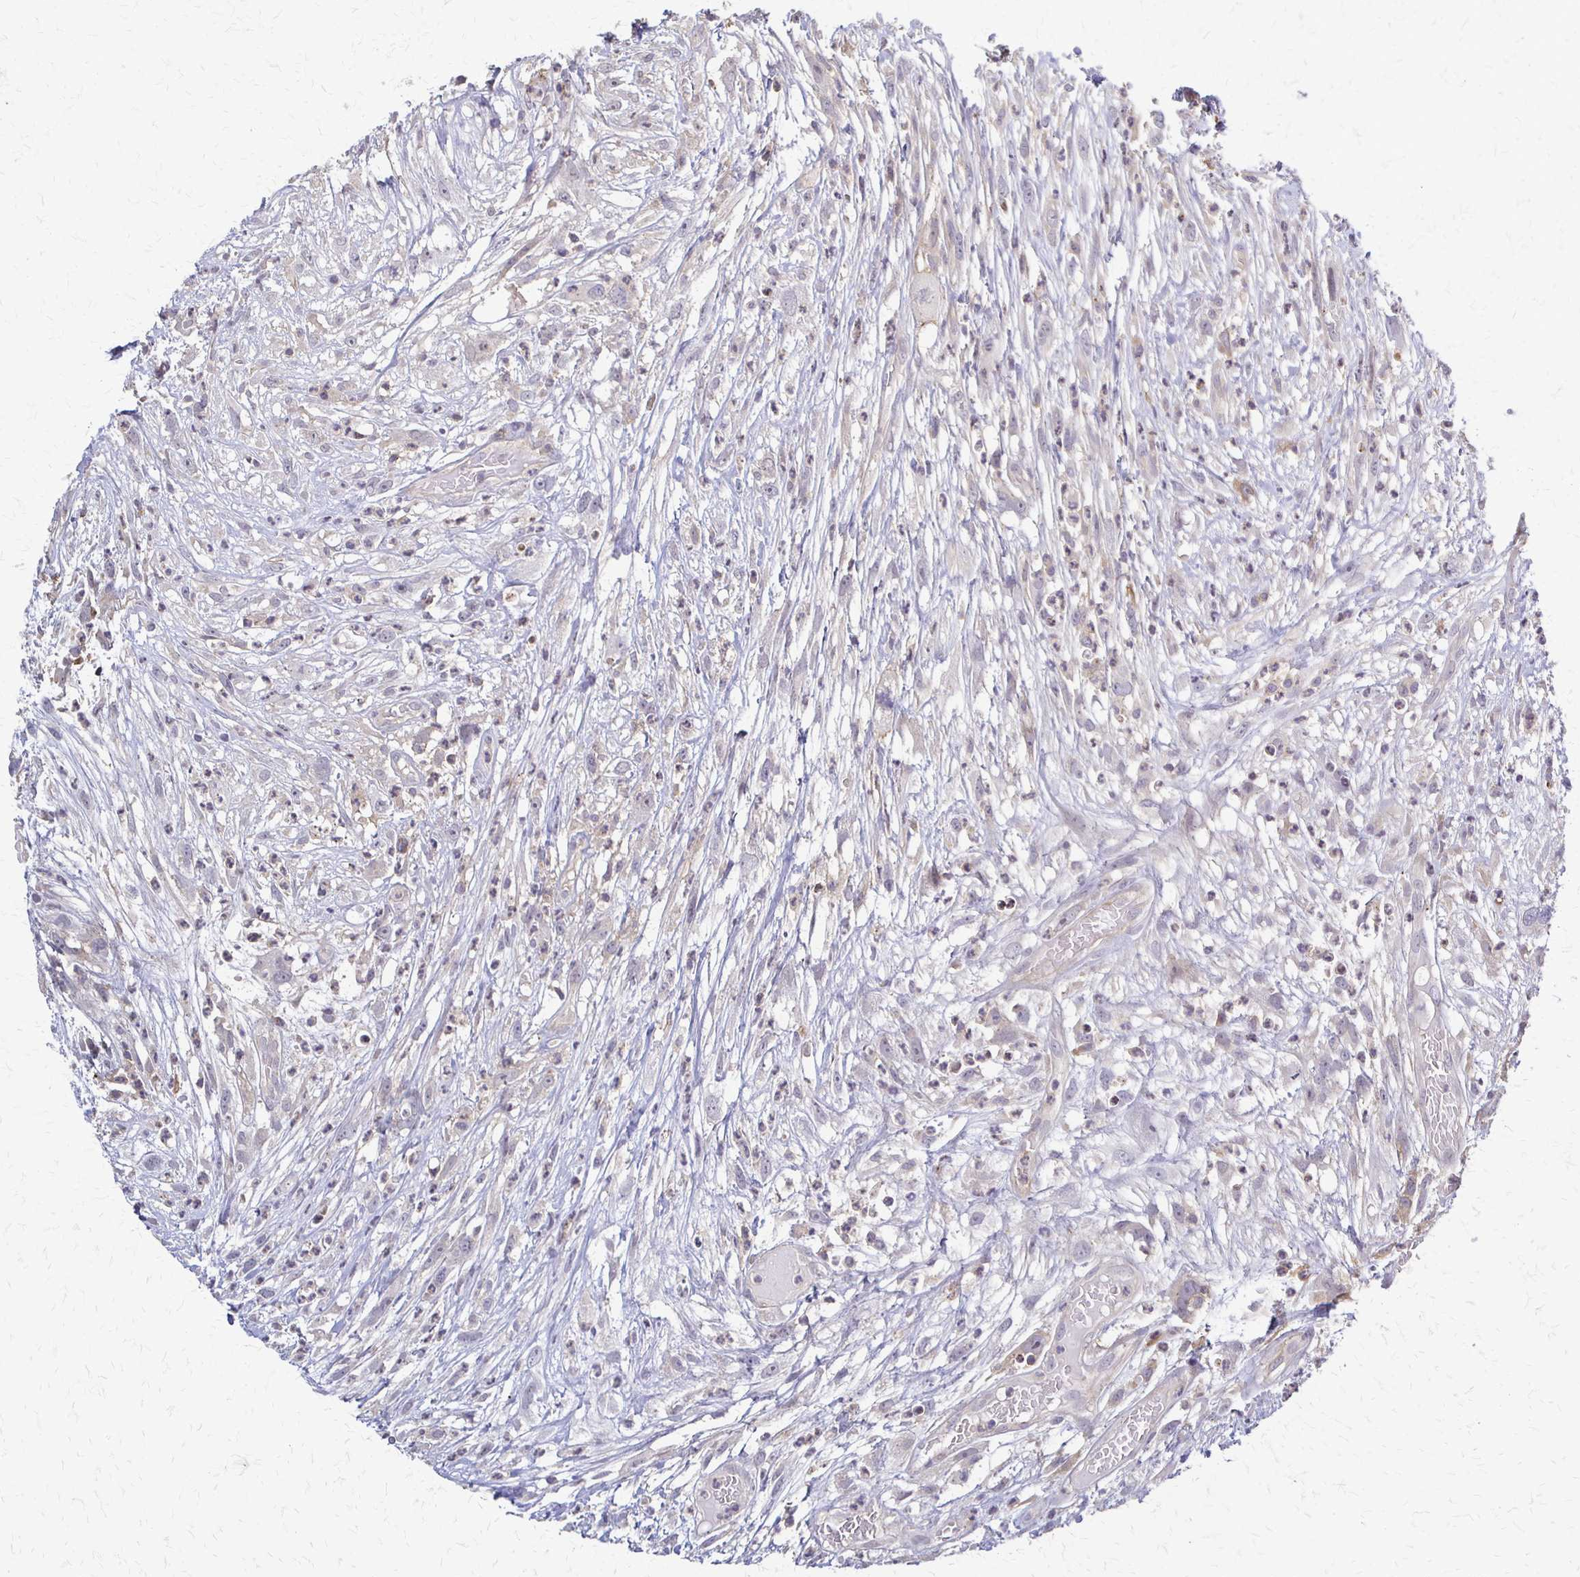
{"staining": {"intensity": "negative", "quantity": "none", "location": "none"}, "tissue": "head and neck cancer", "cell_type": "Tumor cells", "image_type": "cancer", "snomed": [{"axis": "morphology", "description": "Squamous cell carcinoma, NOS"}, {"axis": "topography", "description": "Head-Neck"}], "caption": "Protein analysis of head and neck cancer (squamous cell carcinoma) displays no significant expression in tumor cells. Nuclei are stained in blue.", "gene": "SLC9A9", "patient": {"sex": "male", "age": 65}}